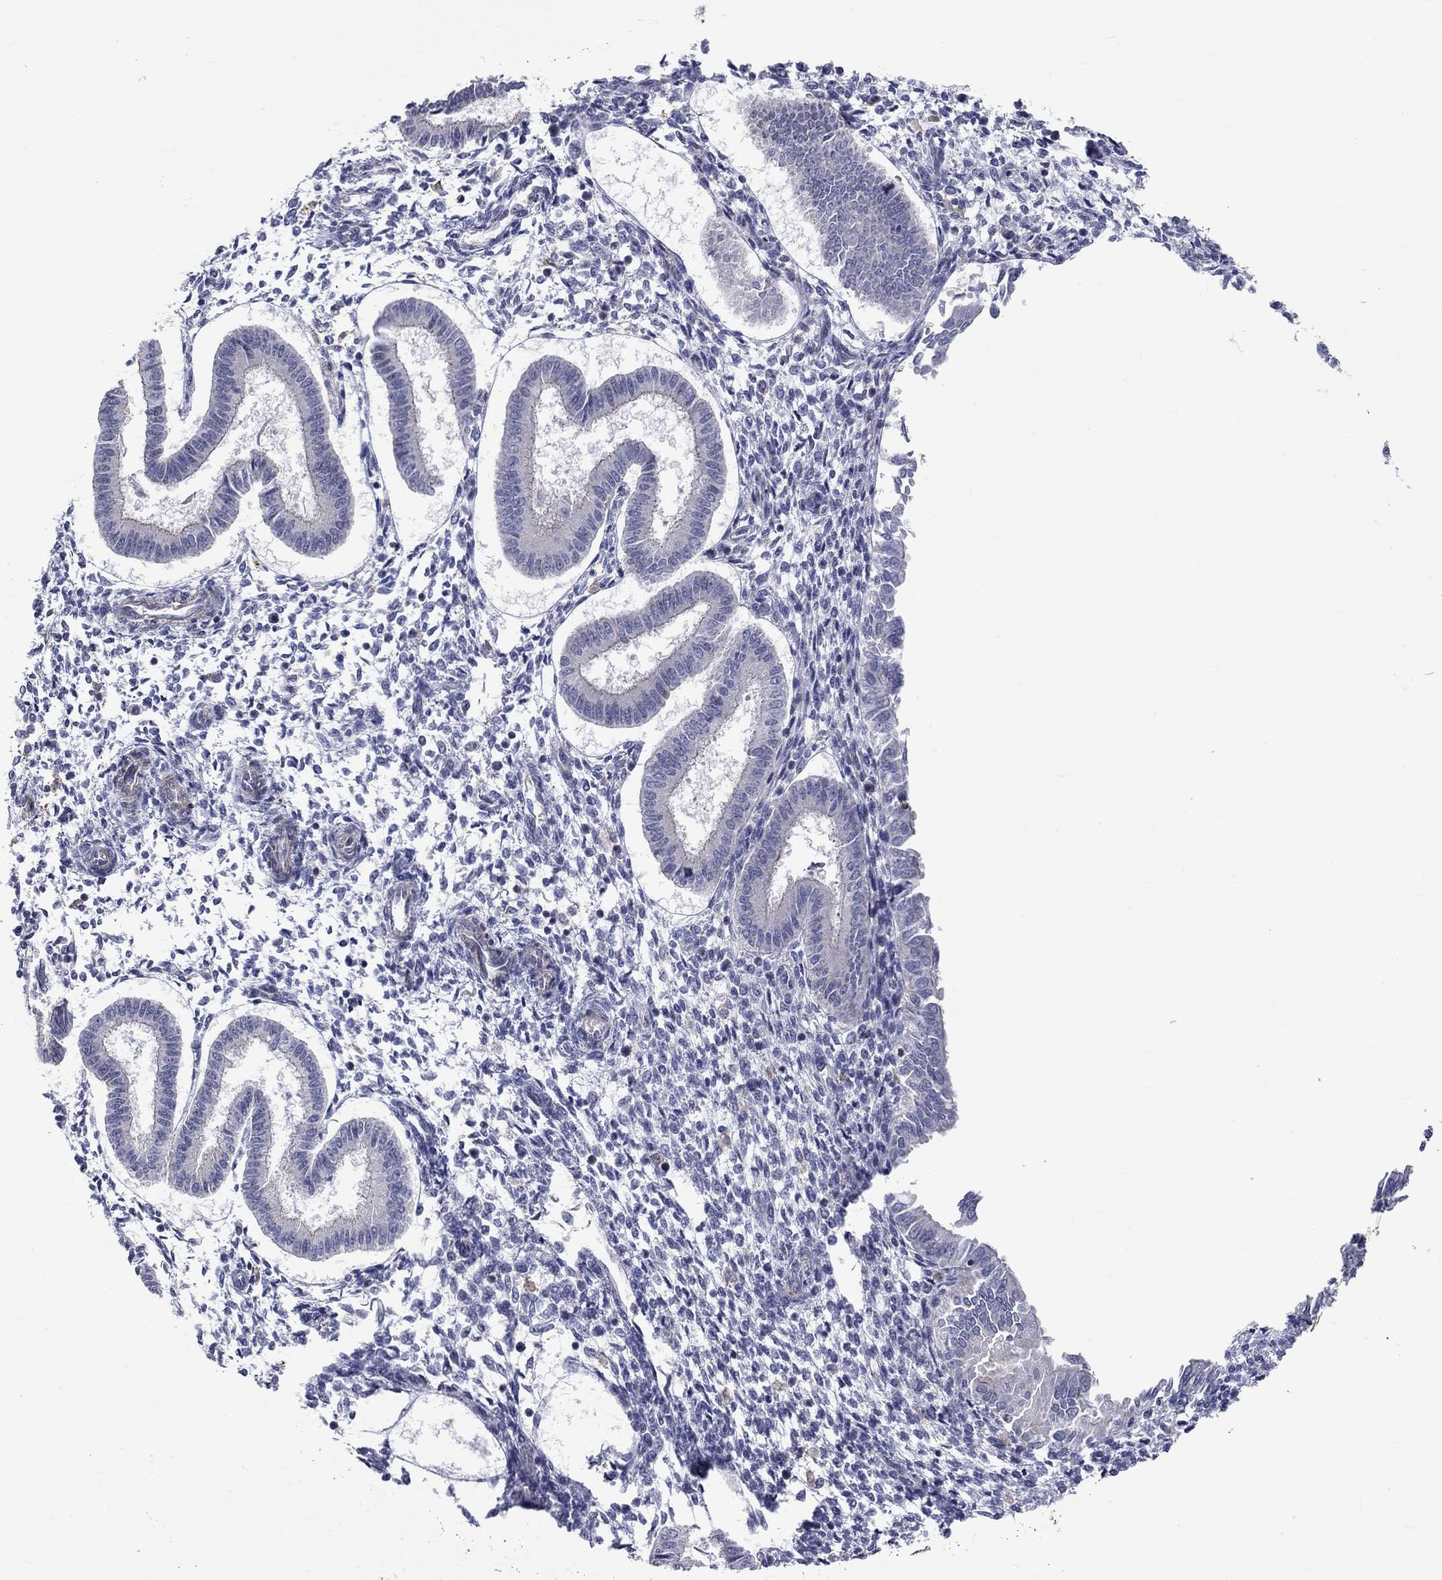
{"staining": {"intensity": "moderate", "quantity": "<25%", "location": "cytoplasmic/membranous"}, "tissue": "endometrium", "cell_type": "Cells in endometrial stroma", "image_type": "normal", "snomed": [{"axis": "morphology", "description": "Normal tissue, NOS"}, {"axis": "topography", "description": "Endometrium"}], "caption": "Immunohistochemistry (IHC) micrograph of unremarkable endometrium: endometrium stained using immunohistochemistry (IHC) exhibits low levels of moderate protein expression localized specifically in the cytoplasmic/membranous of cells in endometrial stroma, appearing as a cytoplasmic/membranous brown color.", "gene": "PCDHGA10", "patient": {"sex": "female", "age": 43}}